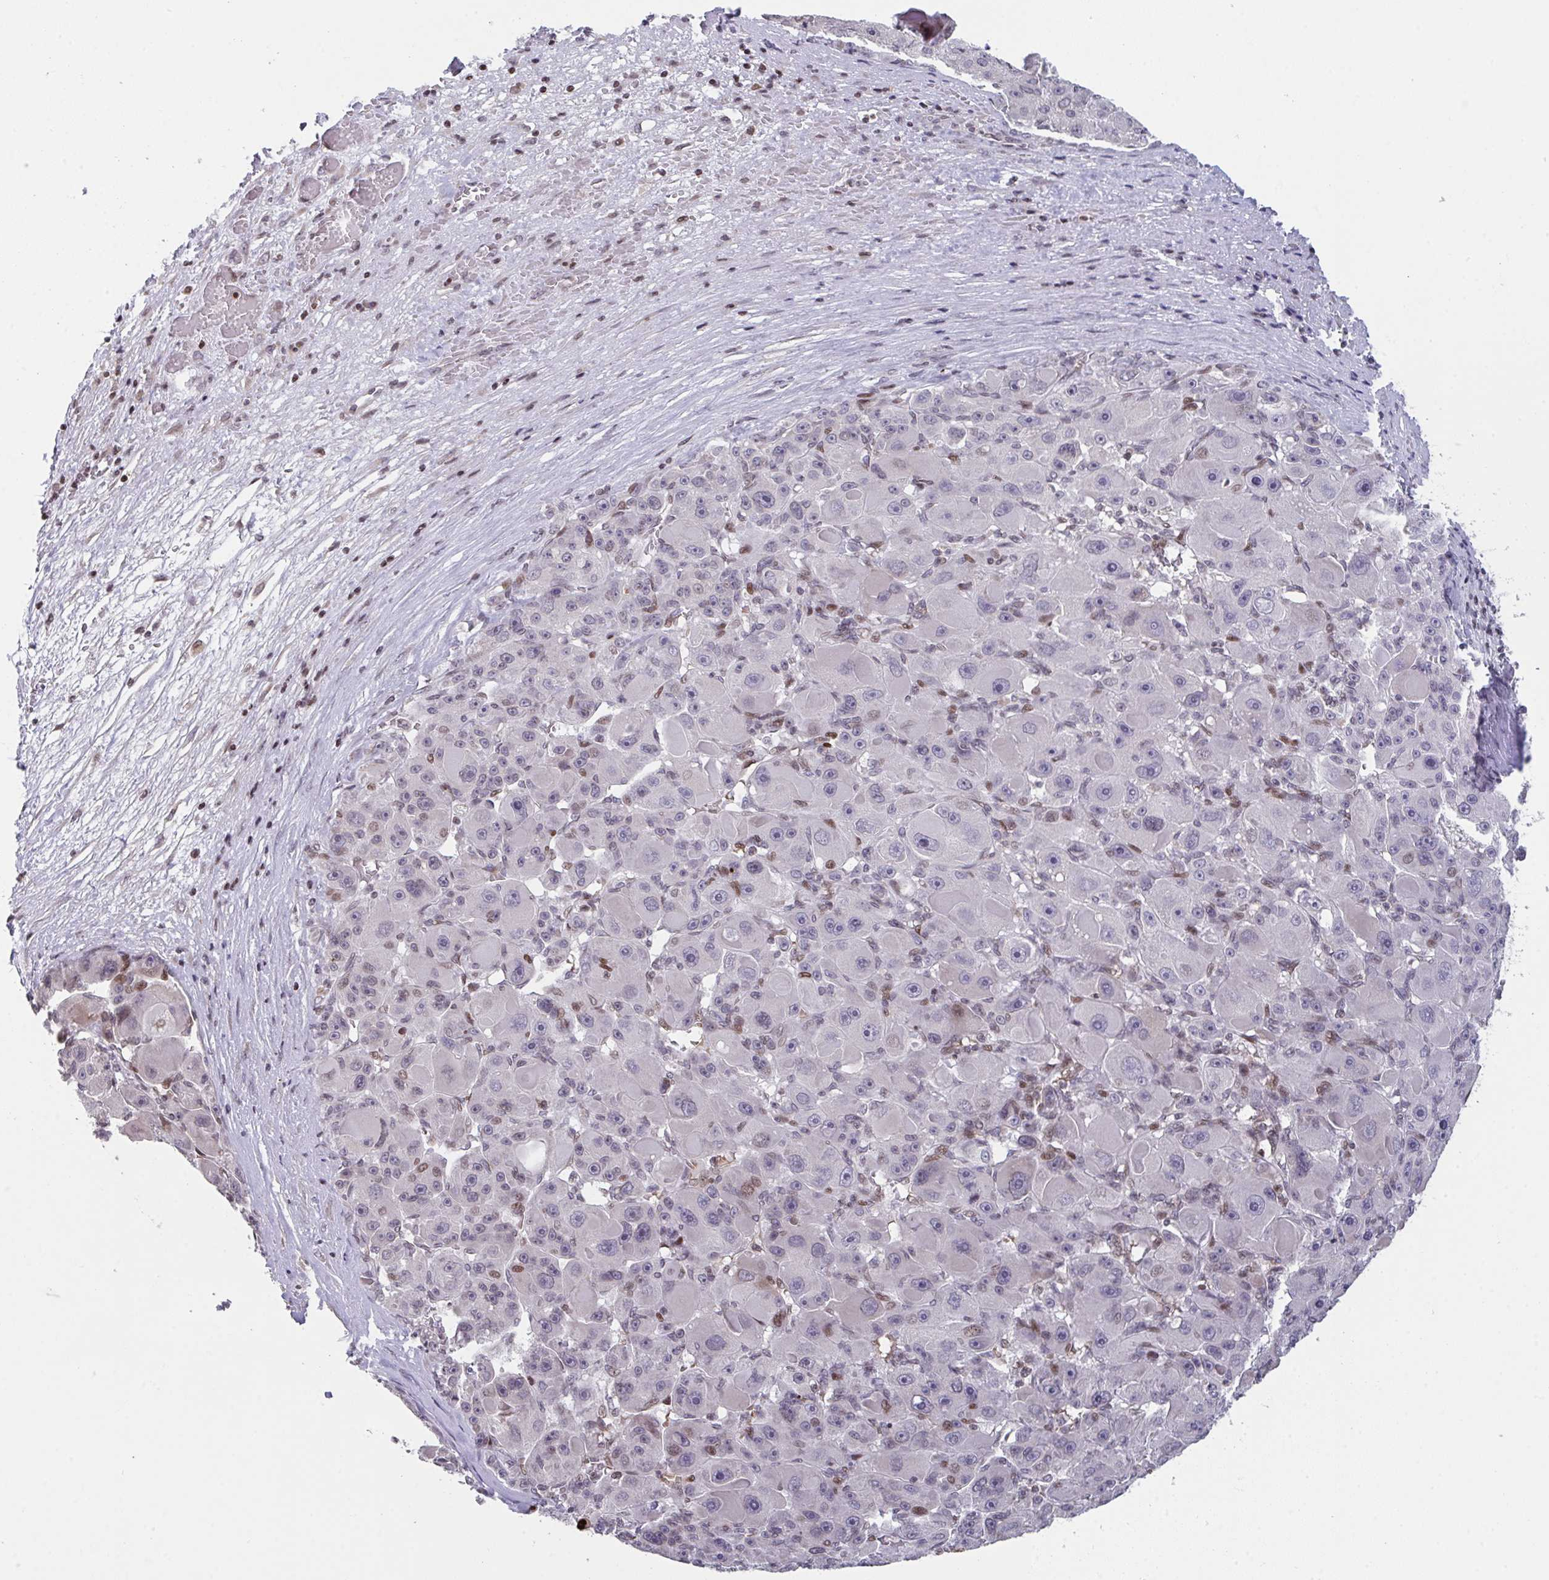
{"staining": {"intensity": "negative", "quantity": "none", "location": "none"}, "tissue": "liver cancer", "cell_type": "Tumor cells", "image_type": "cancer", "snomed": [{"axis": "morphology", "description": "Carcinoma, Hepatocellular, NOS"}, {"axis": "topography", "description": "Liver"}], "caption": "Immunohistochemistry micrograph of neoplastic tissue: hepatocellular carcinoma (liver) stained with DAB demonstrates no significant protein positivity in tumor cells.", "gene": "PCDHB8", "patient": {"sex": "male", "age": 76}}